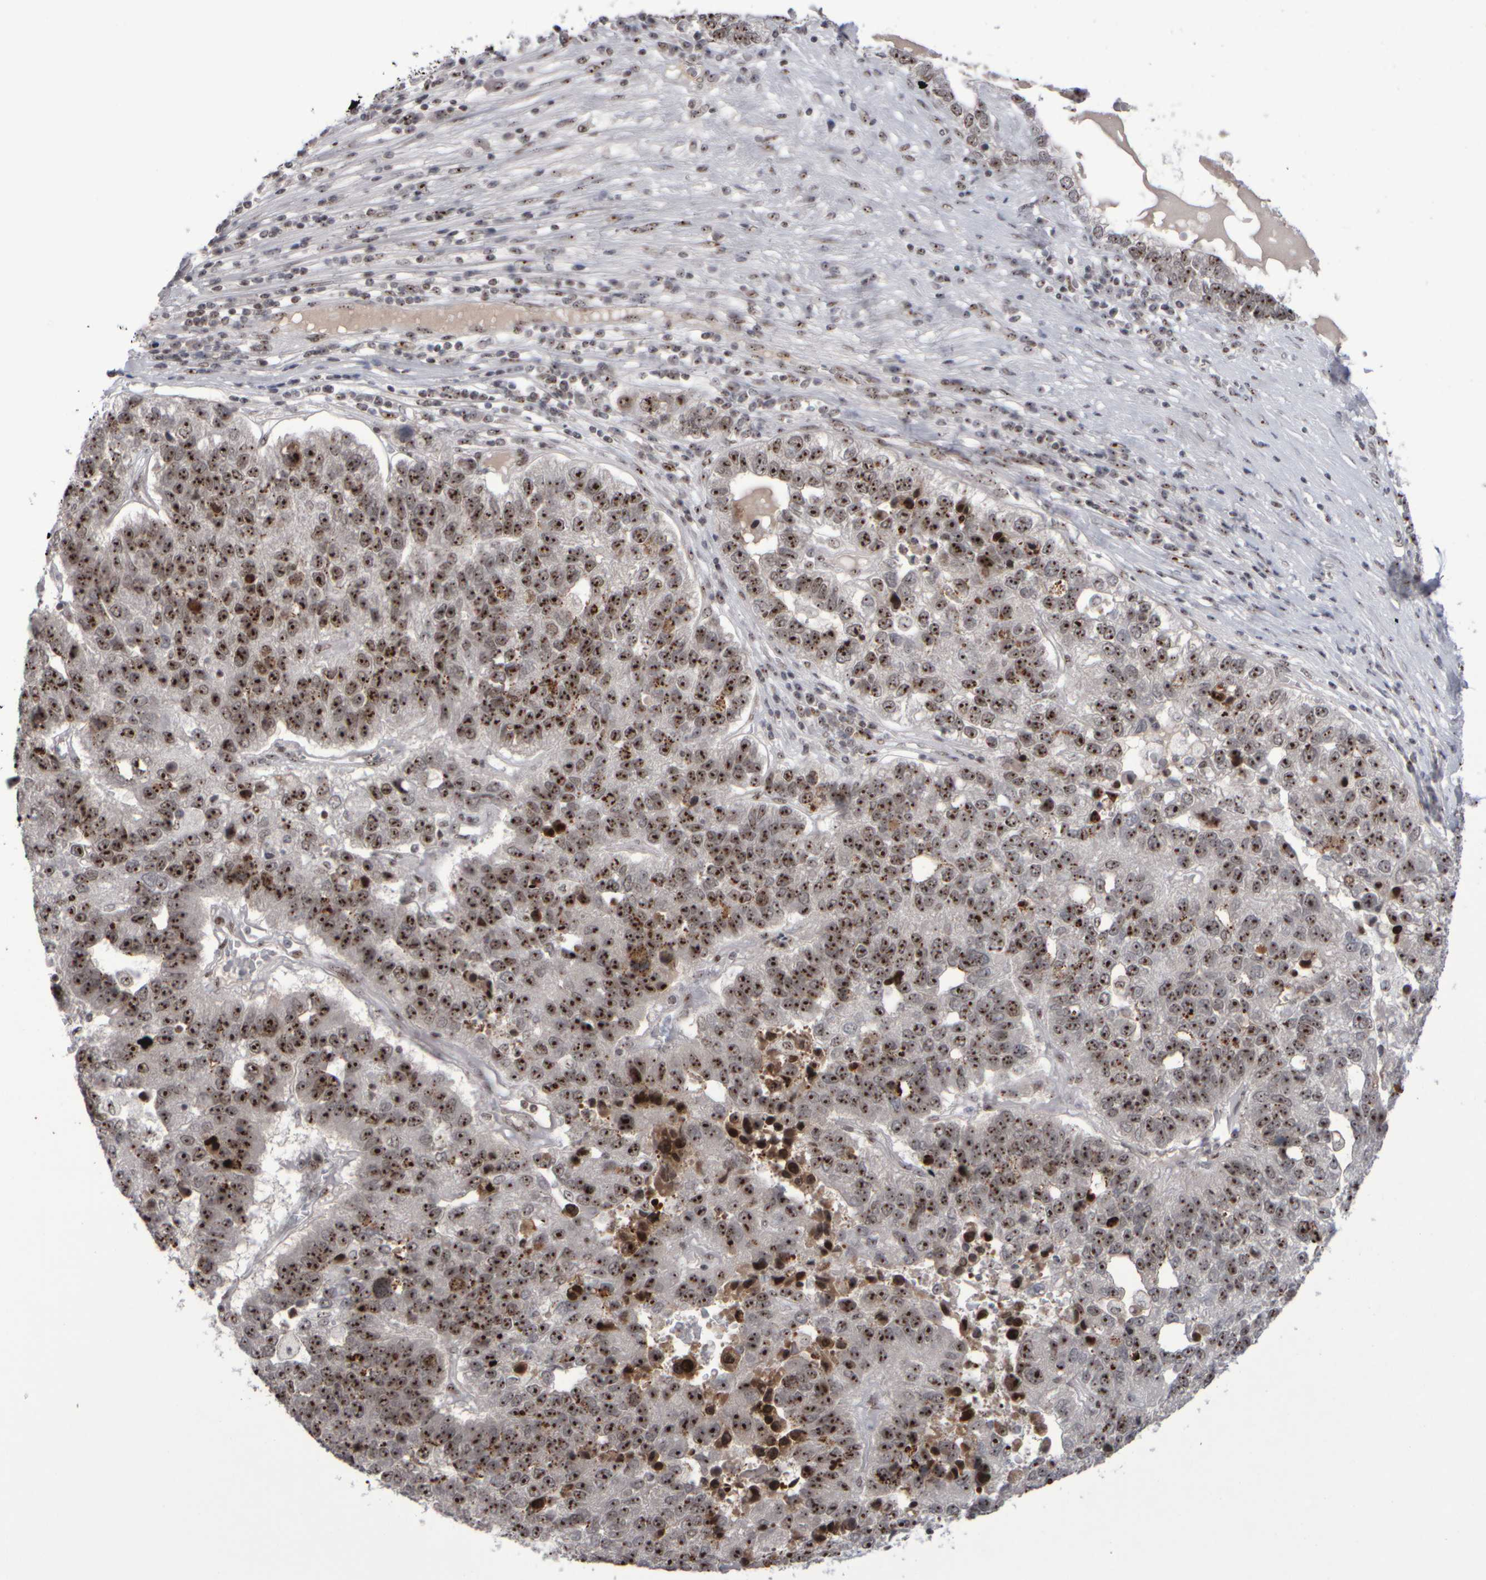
{"staining": {"intensity": "strong", "quantity": ">75%", "location": "cytoplasmic/membranous,nuclear"}, "tissue": "pancreatic cancer", "cell_type": "Tumor cells", "image_type": "cancer", "snomed": [{"axis": "morphology", "description": "Adenocarcinoma, NOS"}, {"axis": "topography", "description": "Pancreas"}], "caption": "Pancreatic cancer was stained to show a protein in brown. There is high levels of strong cytoplasmic/membranous and nuclear positivity in about >75% of tumor cells.", "gene": "SURF6", "patient": {"sex": "female", "age": 61}}